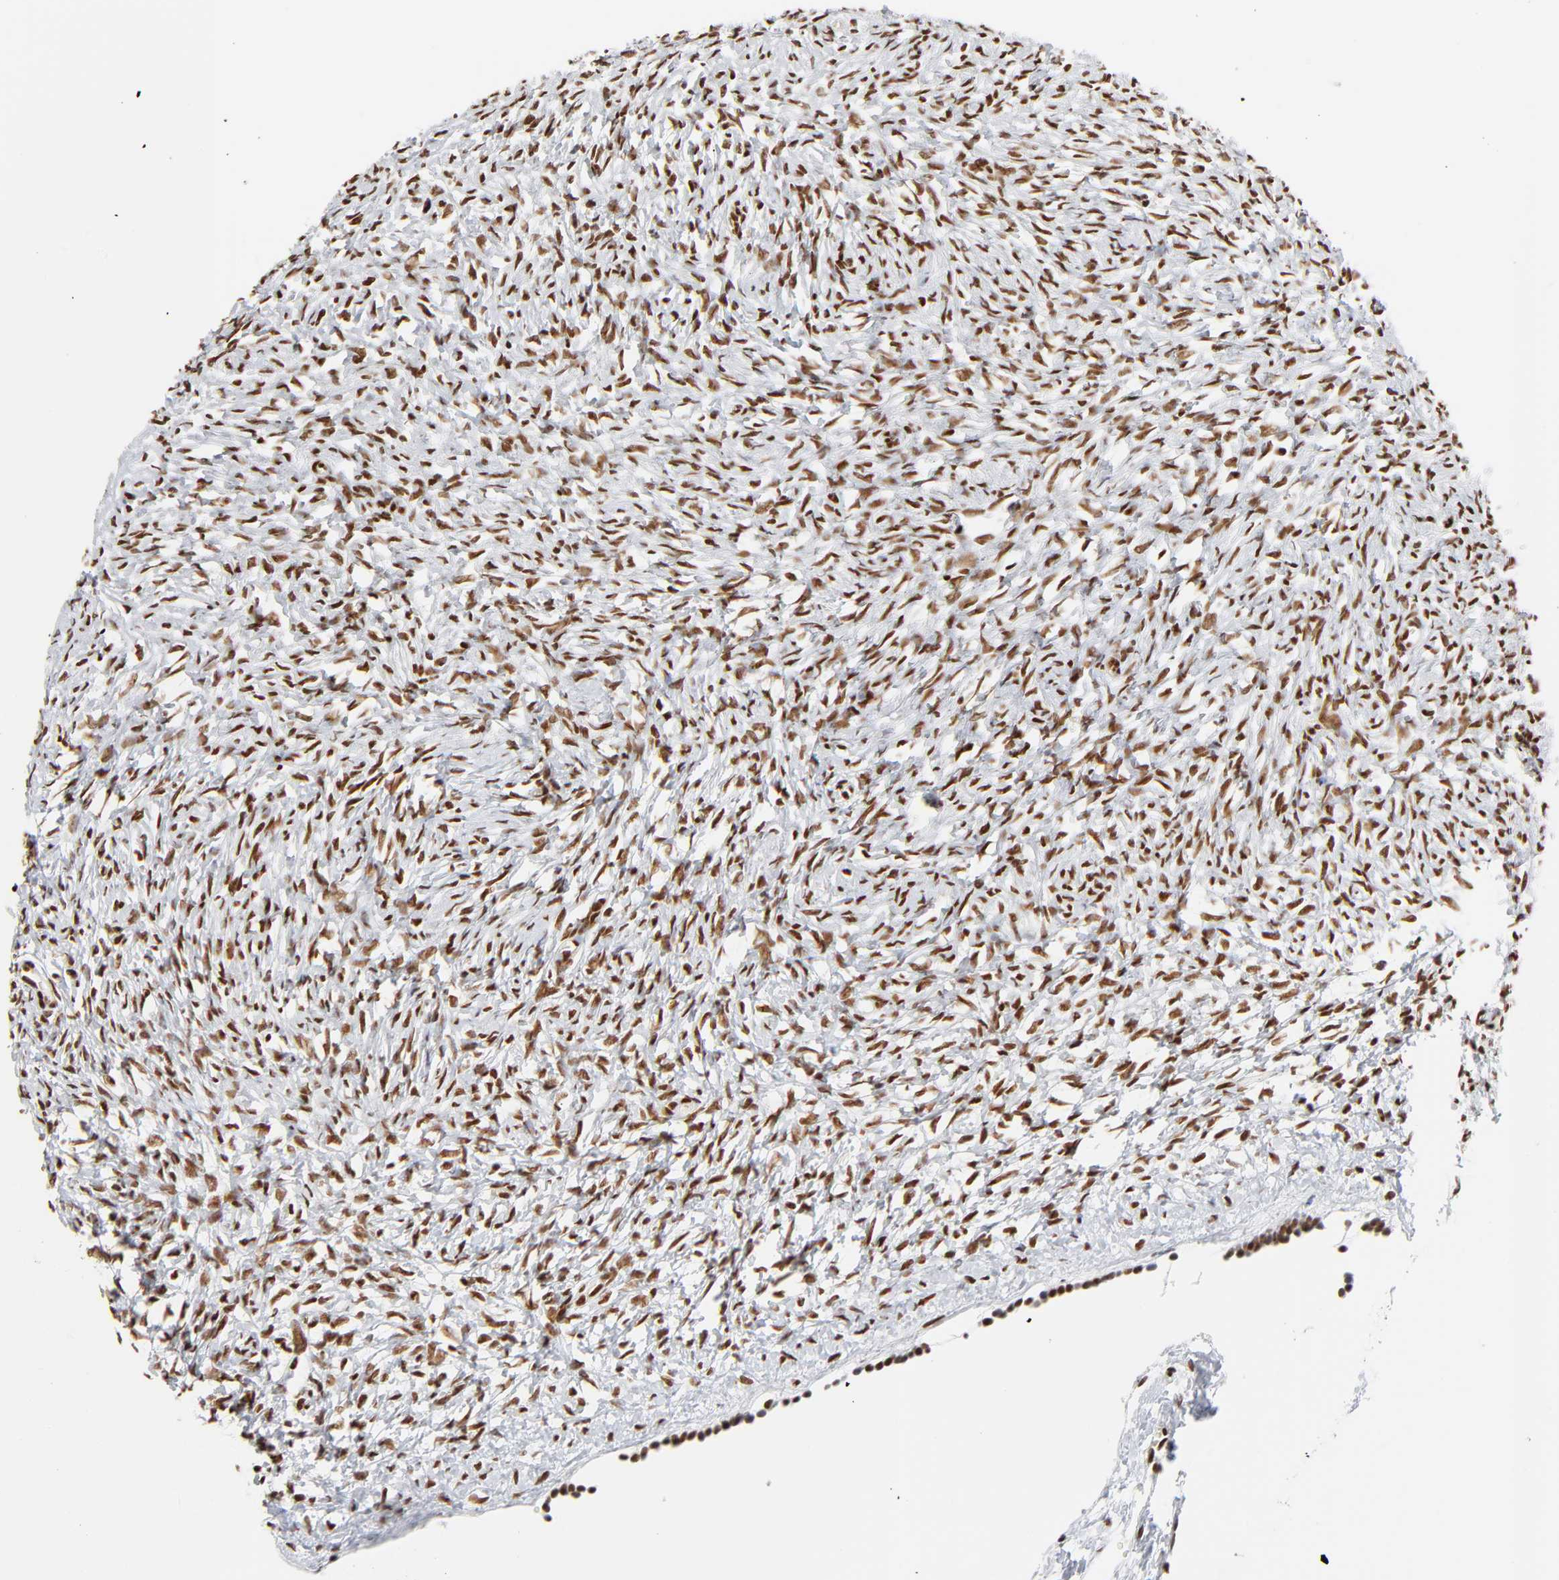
{"staining": {"intensity": "strong", "quantity": ">75%", "location": "nuclear"}, "tissue": "ovary", "cell_type": "Ovarian stroma cells", "image_type": "normal", "snomed": [{"axis": "morphology", "description": "Normal tissue, NOS"}, {"axis": "topography", "description": "Ovary"}], "caption": "A brown stain labels strong nuclear expression of a protein in ovarian stroma cells of unremarkable ovary.", "gene": "CREB1", "patient": {"sex": "female", "age": 35}}